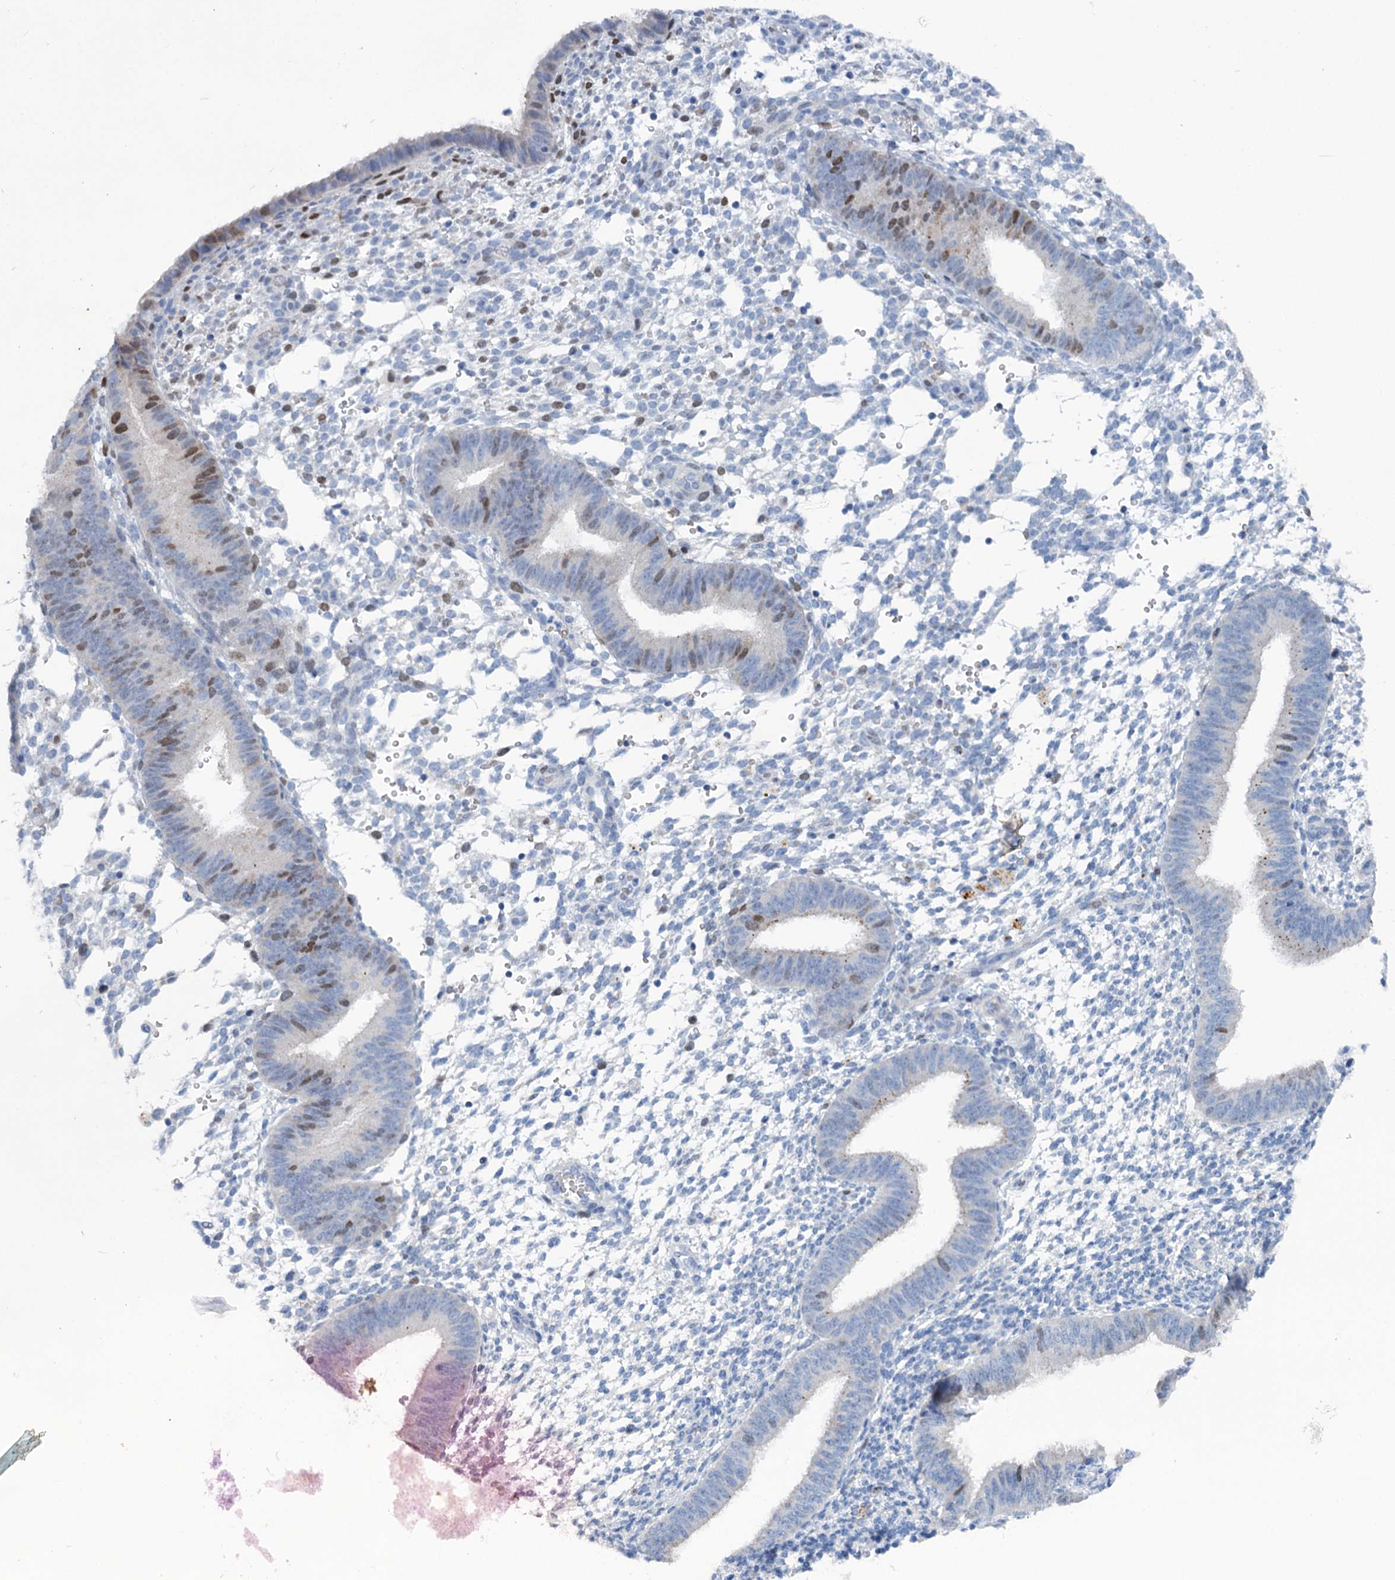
{"staining": {"intensity": "moderate", "quantity": "<25%", "location": "nuclear"}, "tissue": "endometrium", "cell_type": "Cells in endometrial stroma", "image_type": "normal", "snomed": [{"axis": "morphology", "description": "Normal tissue, NOS"}, {"axis": "topography", "description": "Uterus"}, {"axis": "topography", "description": "Endometrium"}], "caption": "Cells in endometrial stroma show low levels of moderate nuclear positivity in about <25% of cells in unremarkable endometrium.", "gene": "FAM111B", "patient": {"sex": "female", "age": 48}}